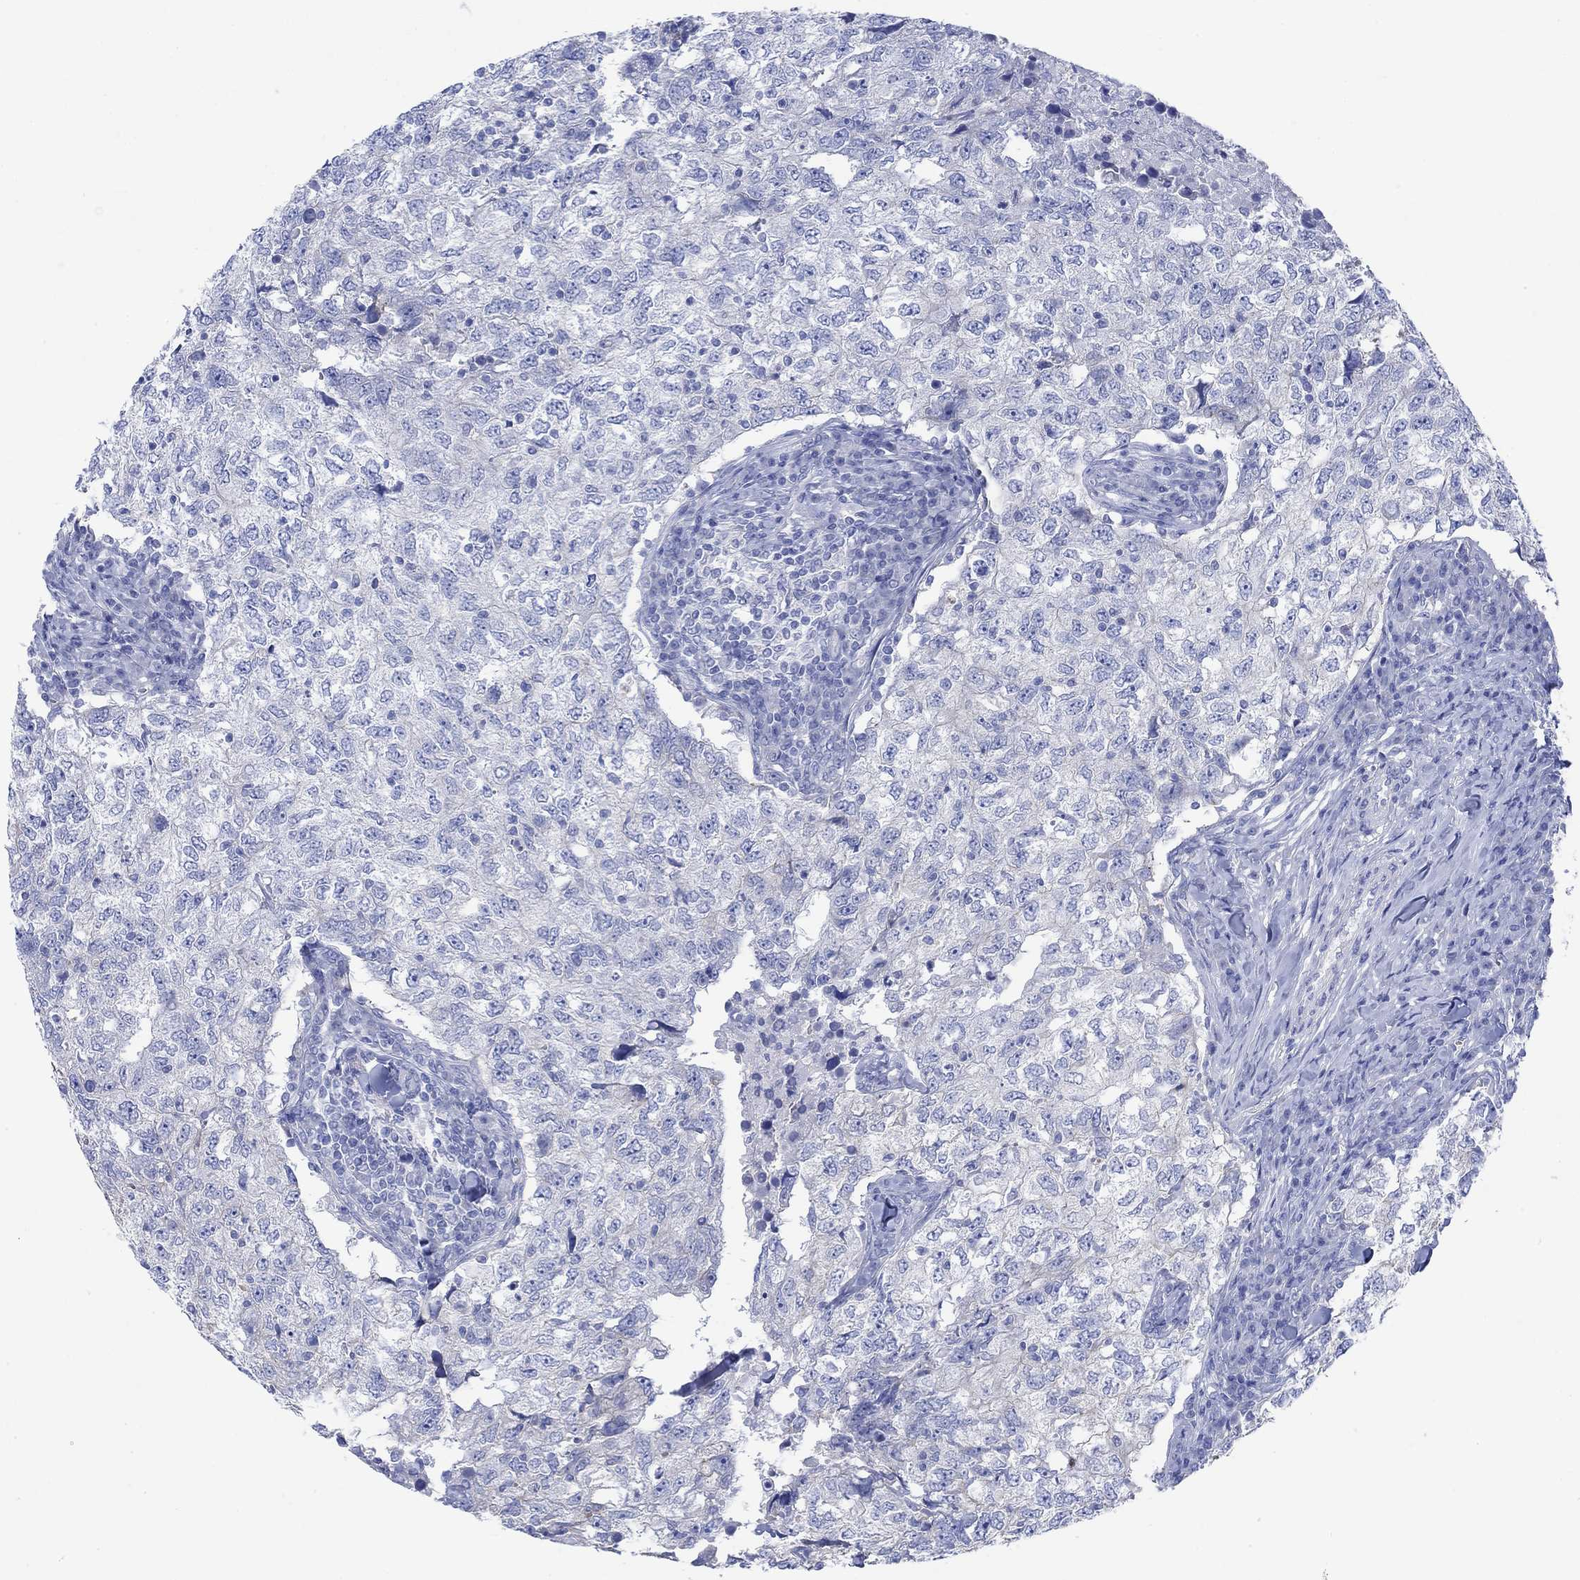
{"staining": {"intensity": "negative", "quantity": "none", "location": "none"}, "tissue": "breast cancer", "cell_type": "Tumor cells", "image_type": "cancer", "snomed": [{"axis": "morphology", "description": "Duct carcinoma"}, {"axis": "topography", "description": "Breast"}], "caption": "High magnification brightfield microscopy of breast cancer stained with DAB (brown) and counterstained with hematoxylin (blue): tumor cells show no significant positivity.", "gene": "REEP6", "patient": {"sex": "female", "age": 30}}